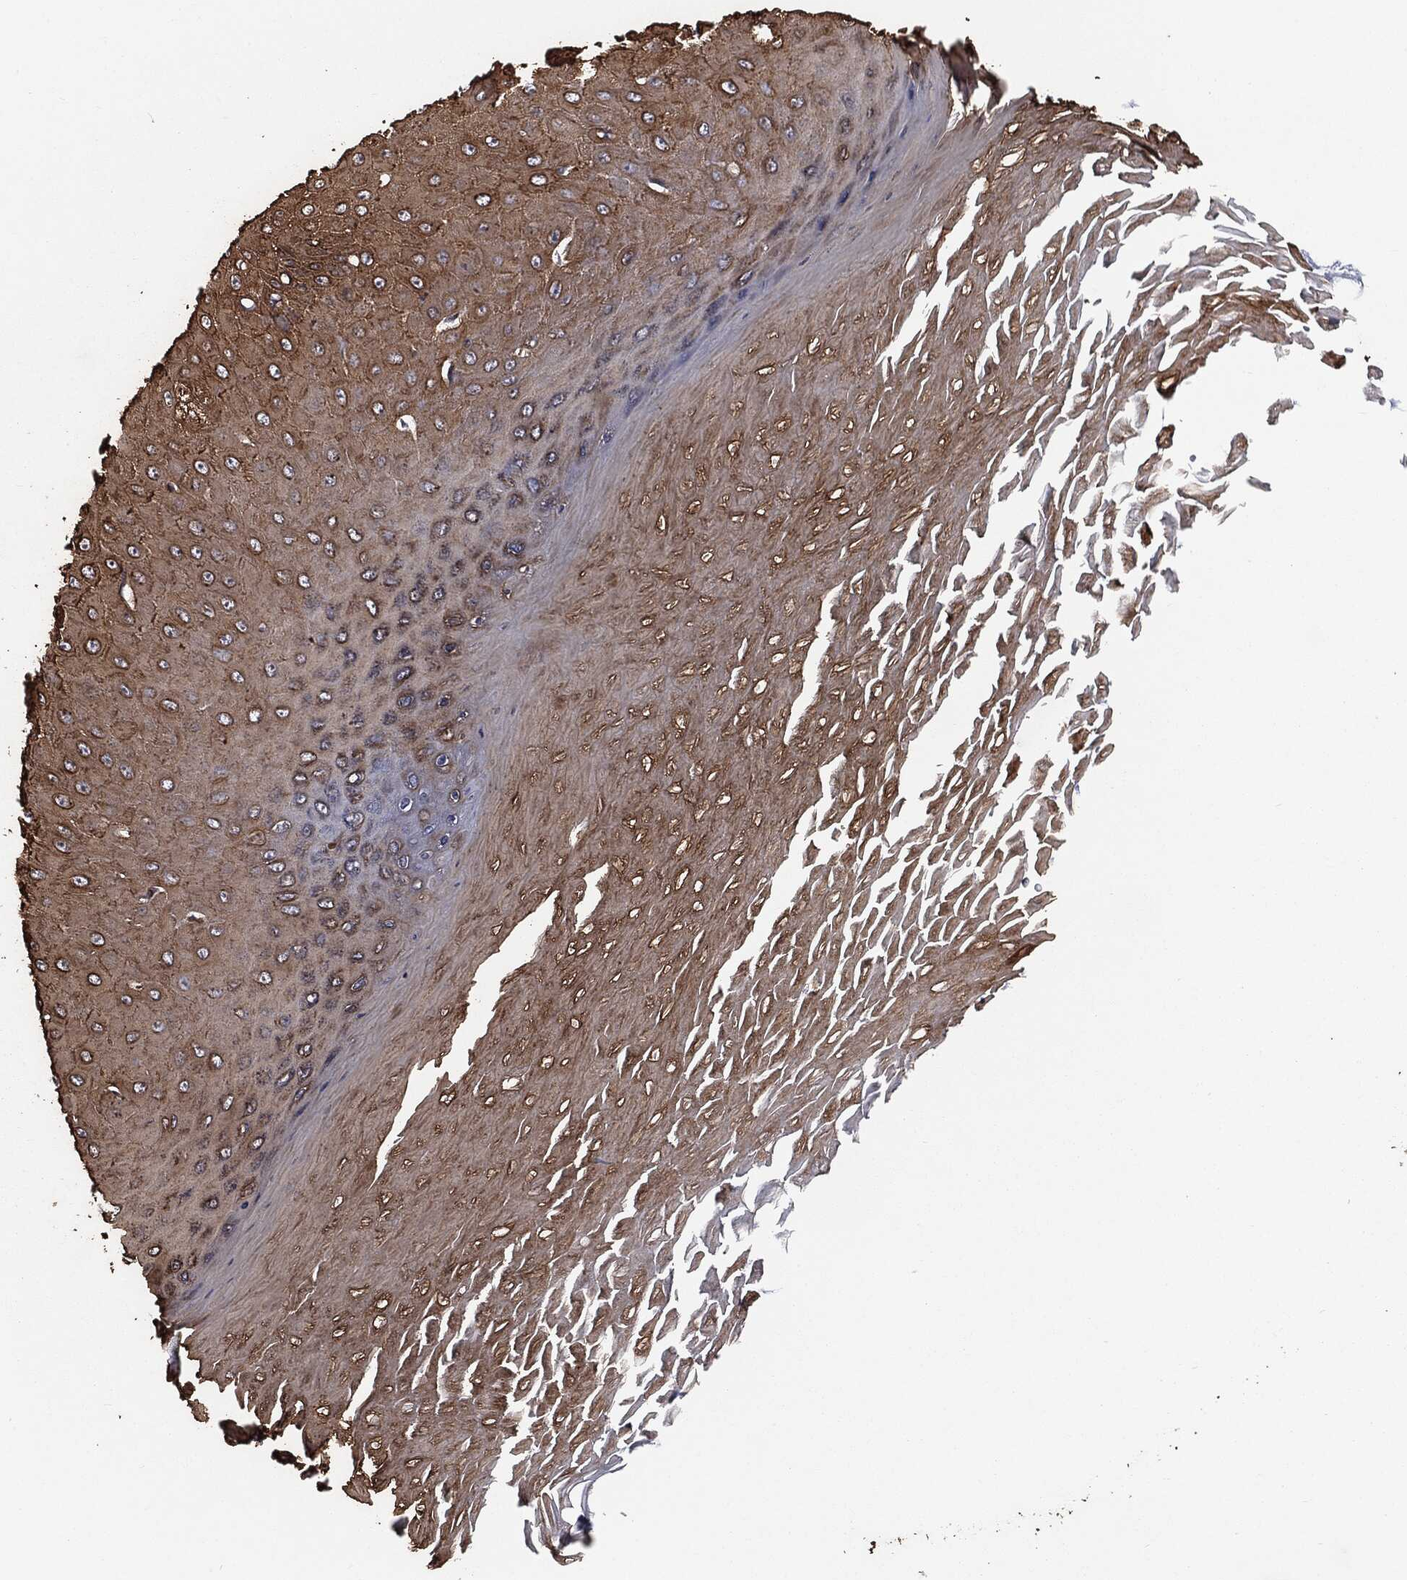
{"staining": {"intensity": "strong", "quantity": ">75%", "location": "cytoplasmic/membranous"}, "tissue": "skin cancer", "cell_type": "Tumor cells", "image_type": "cancer", "snomed": [{"axis": "morphology", "description": "Inflammation, NOS"}, {"axis": "morphology", "description": "Squamous cell carcinoma, NOS"}, {"axis": "topography", "description": "Skin"}], "caption": "Human squamous cell carcinoma (skin) stained with a brown dye exhibits strong cytoplasmic/membranous positive expression in about >75% of tumor cells.", "gene": "KRT5", "patient": {"sex": "male", "age": 70}}